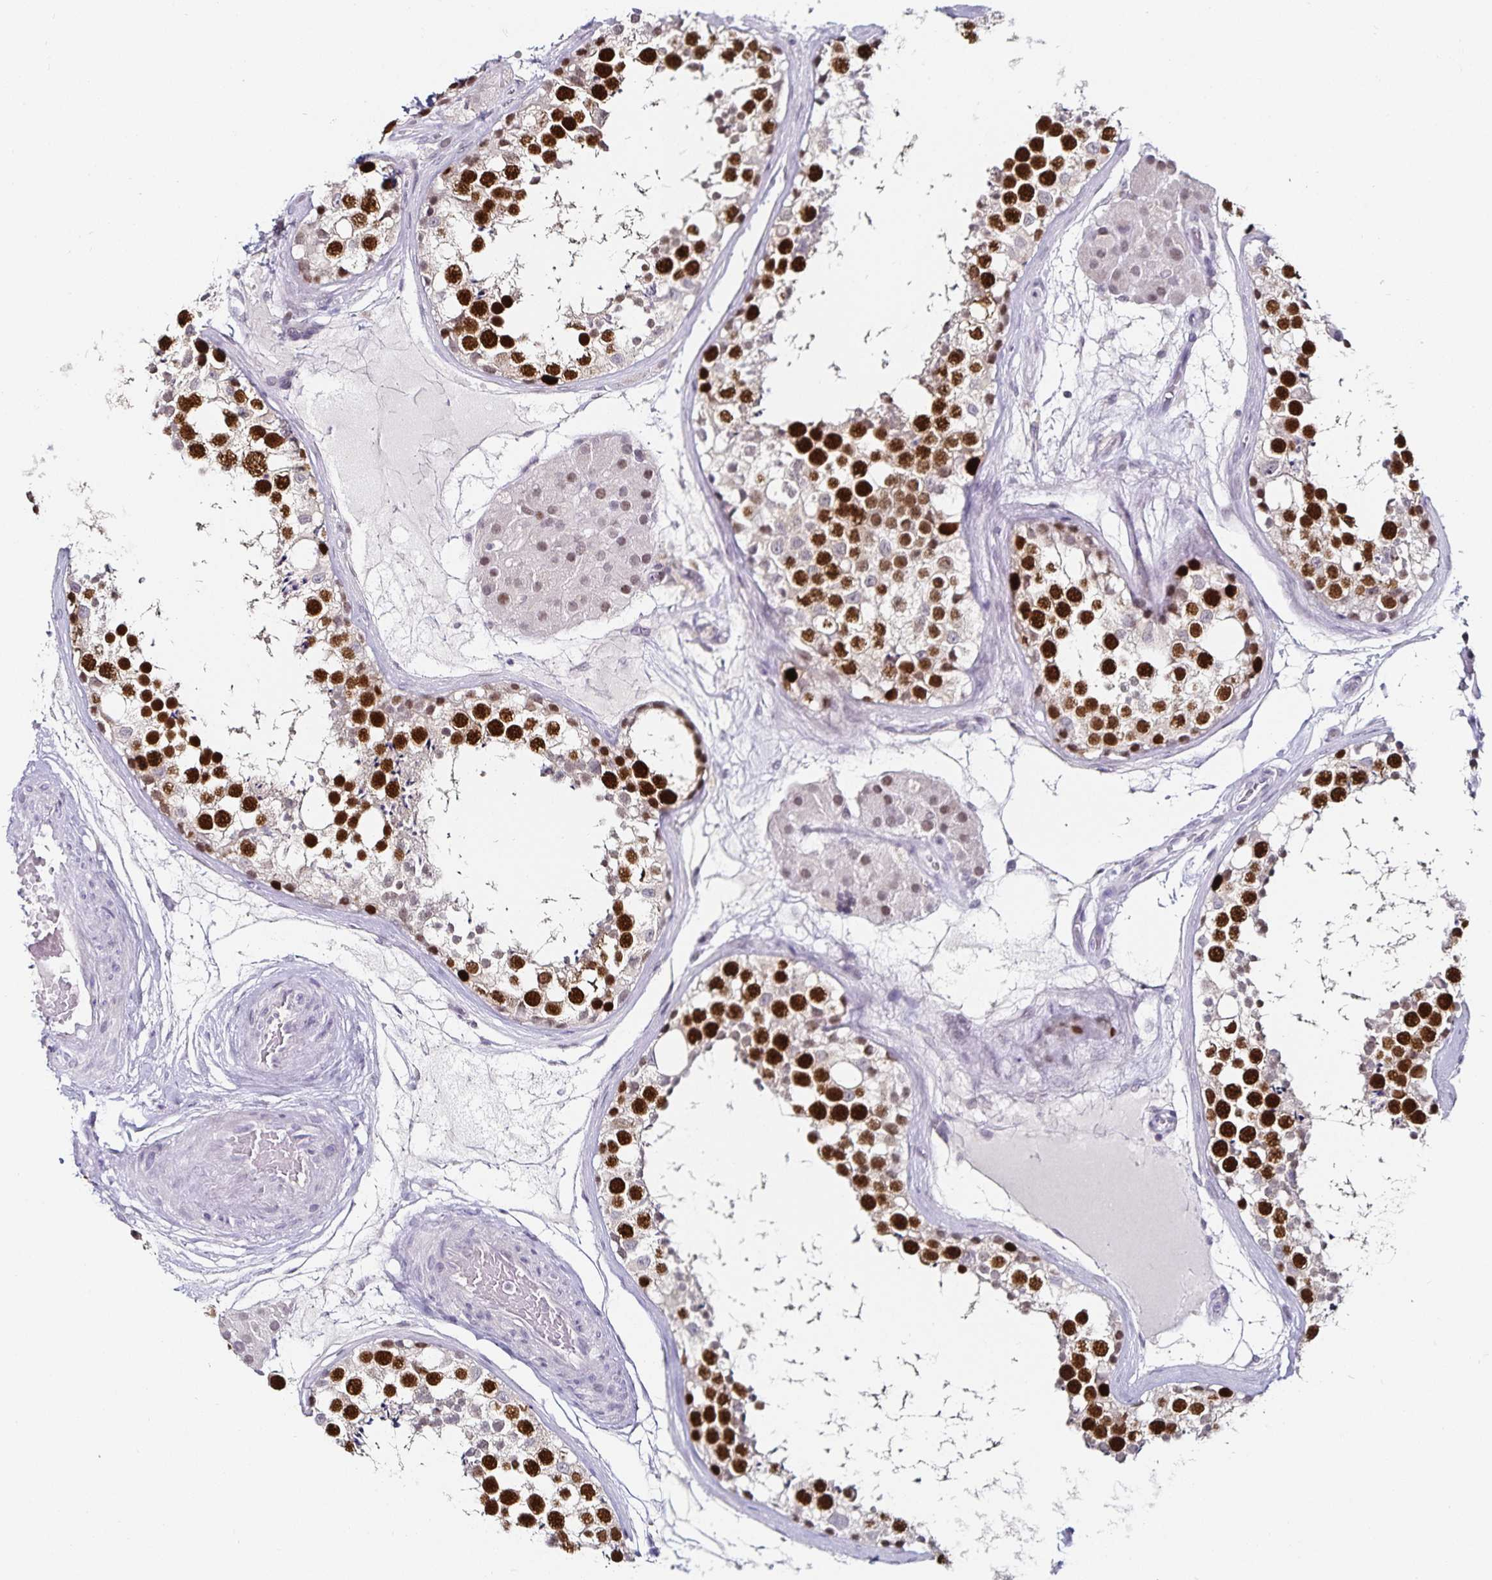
{"staining": {"intensity": "strong", "quantity": "25%-75%", "location": "nuclear"}, "tissue": "testis", "cell_type": "Cells in seminiferous ducts", "image_type": "normal", "snomed": [{"axis": "morphology", "description": "Normal tissue, NOS"}, {"axis": "morphology", "description": "Seminoma, NOS"}, {"axis": "topography", "description": "Testis"}], "caption": "This is a photomicrograph of immunohistochemistry (IHC) staining of normal testis, which shows strong staining in the nuclear of cells in seminiferous ducts.", "gene": "ANLN", "patient": {"sex": "male", "age": 65}}